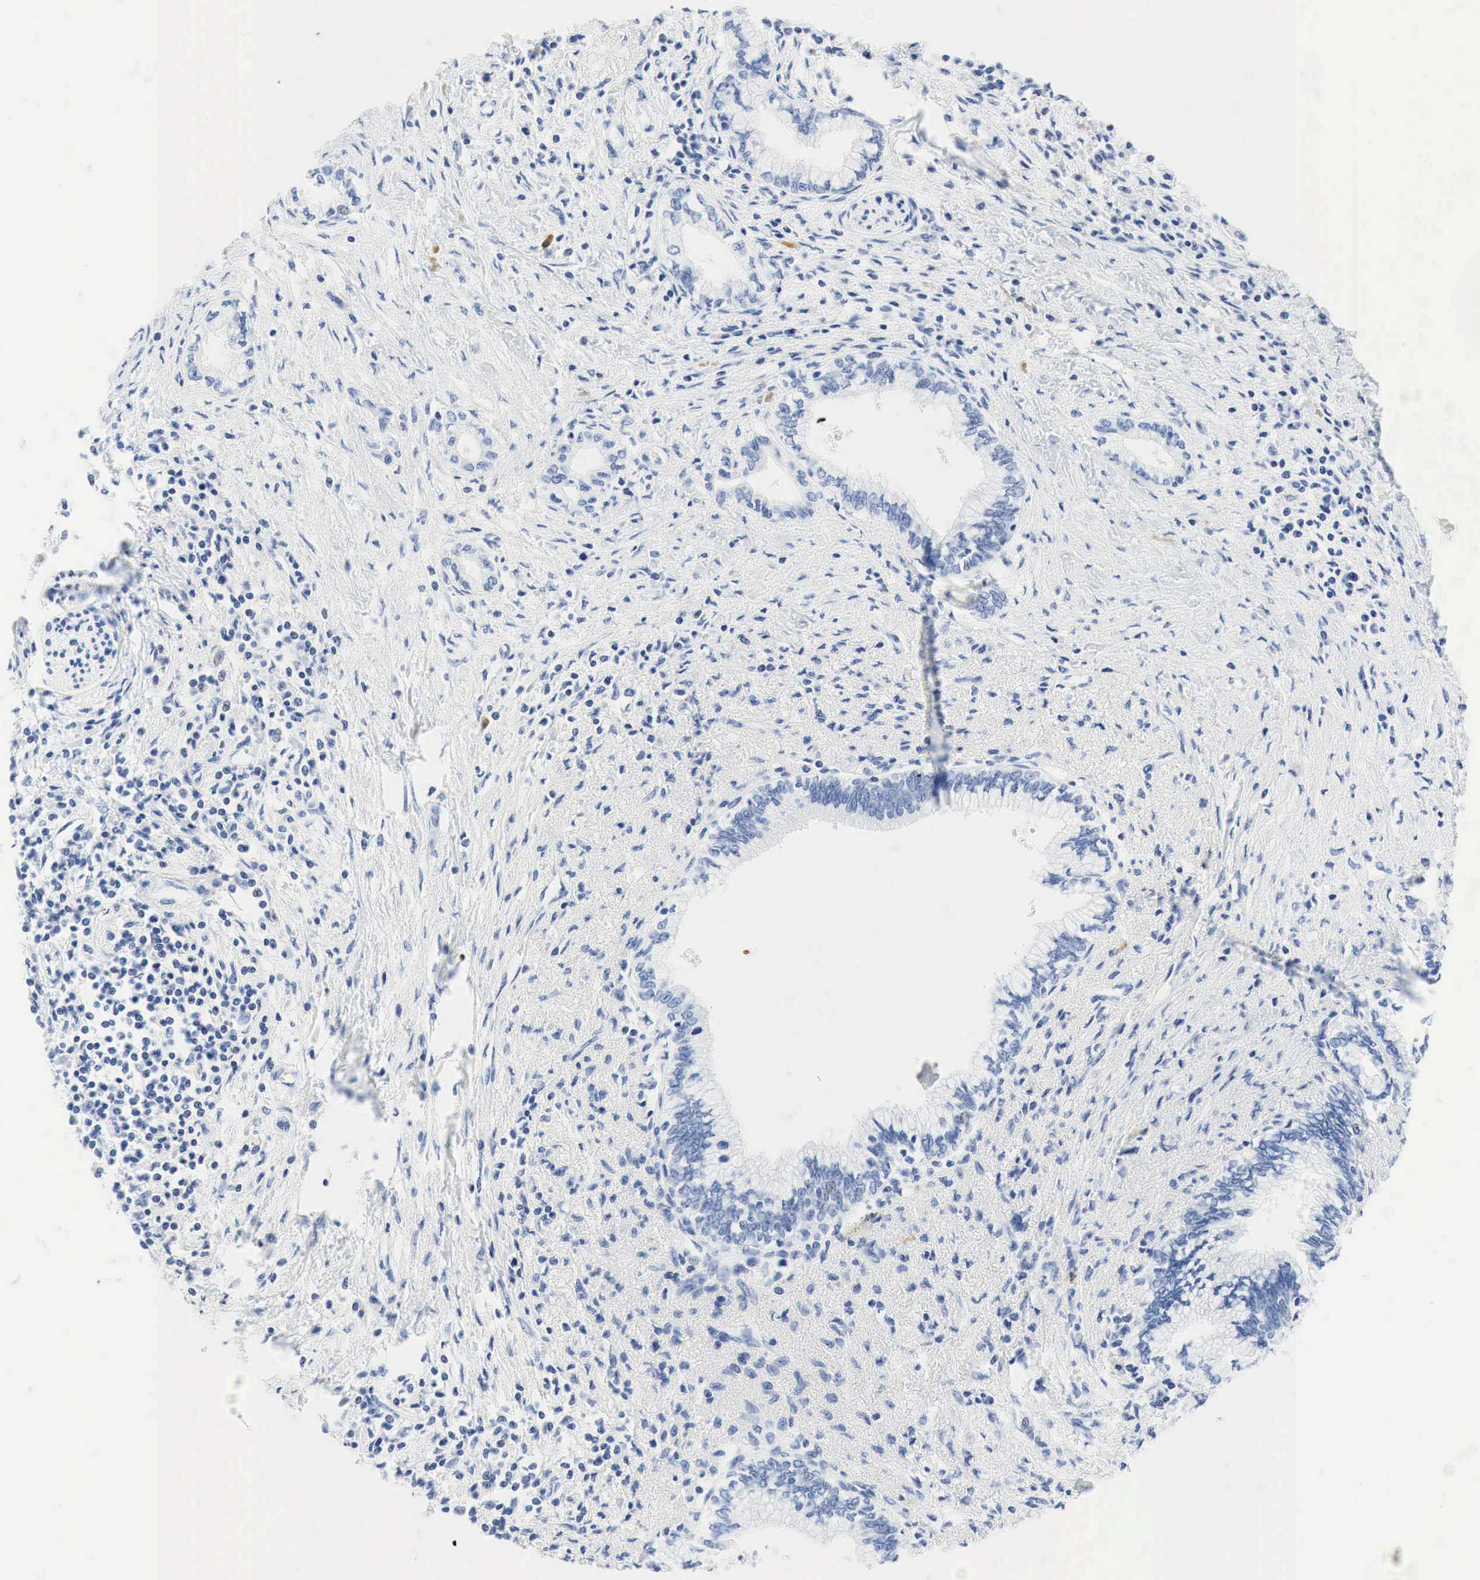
{"staining": {"intensity": "weak", "quantity": "<25%", "location": "cytoplasmic/membranous"}, "tissue": "pancreatic cancer", "cell_type": "Tumor cells", "image_type": "cancer", "snomed": [{"axis": "morphology", "description": "Adenocarcinoma, NOS"}, {"axis": "topography", "description": "Pancreas"}], "caption": "Immunohistochemical staining of adenocarcinoma (pancreatic) displays no significant positivity in tumor cells.", "gene": "INHA", "patient": {"sex": "female", "age": 64}}